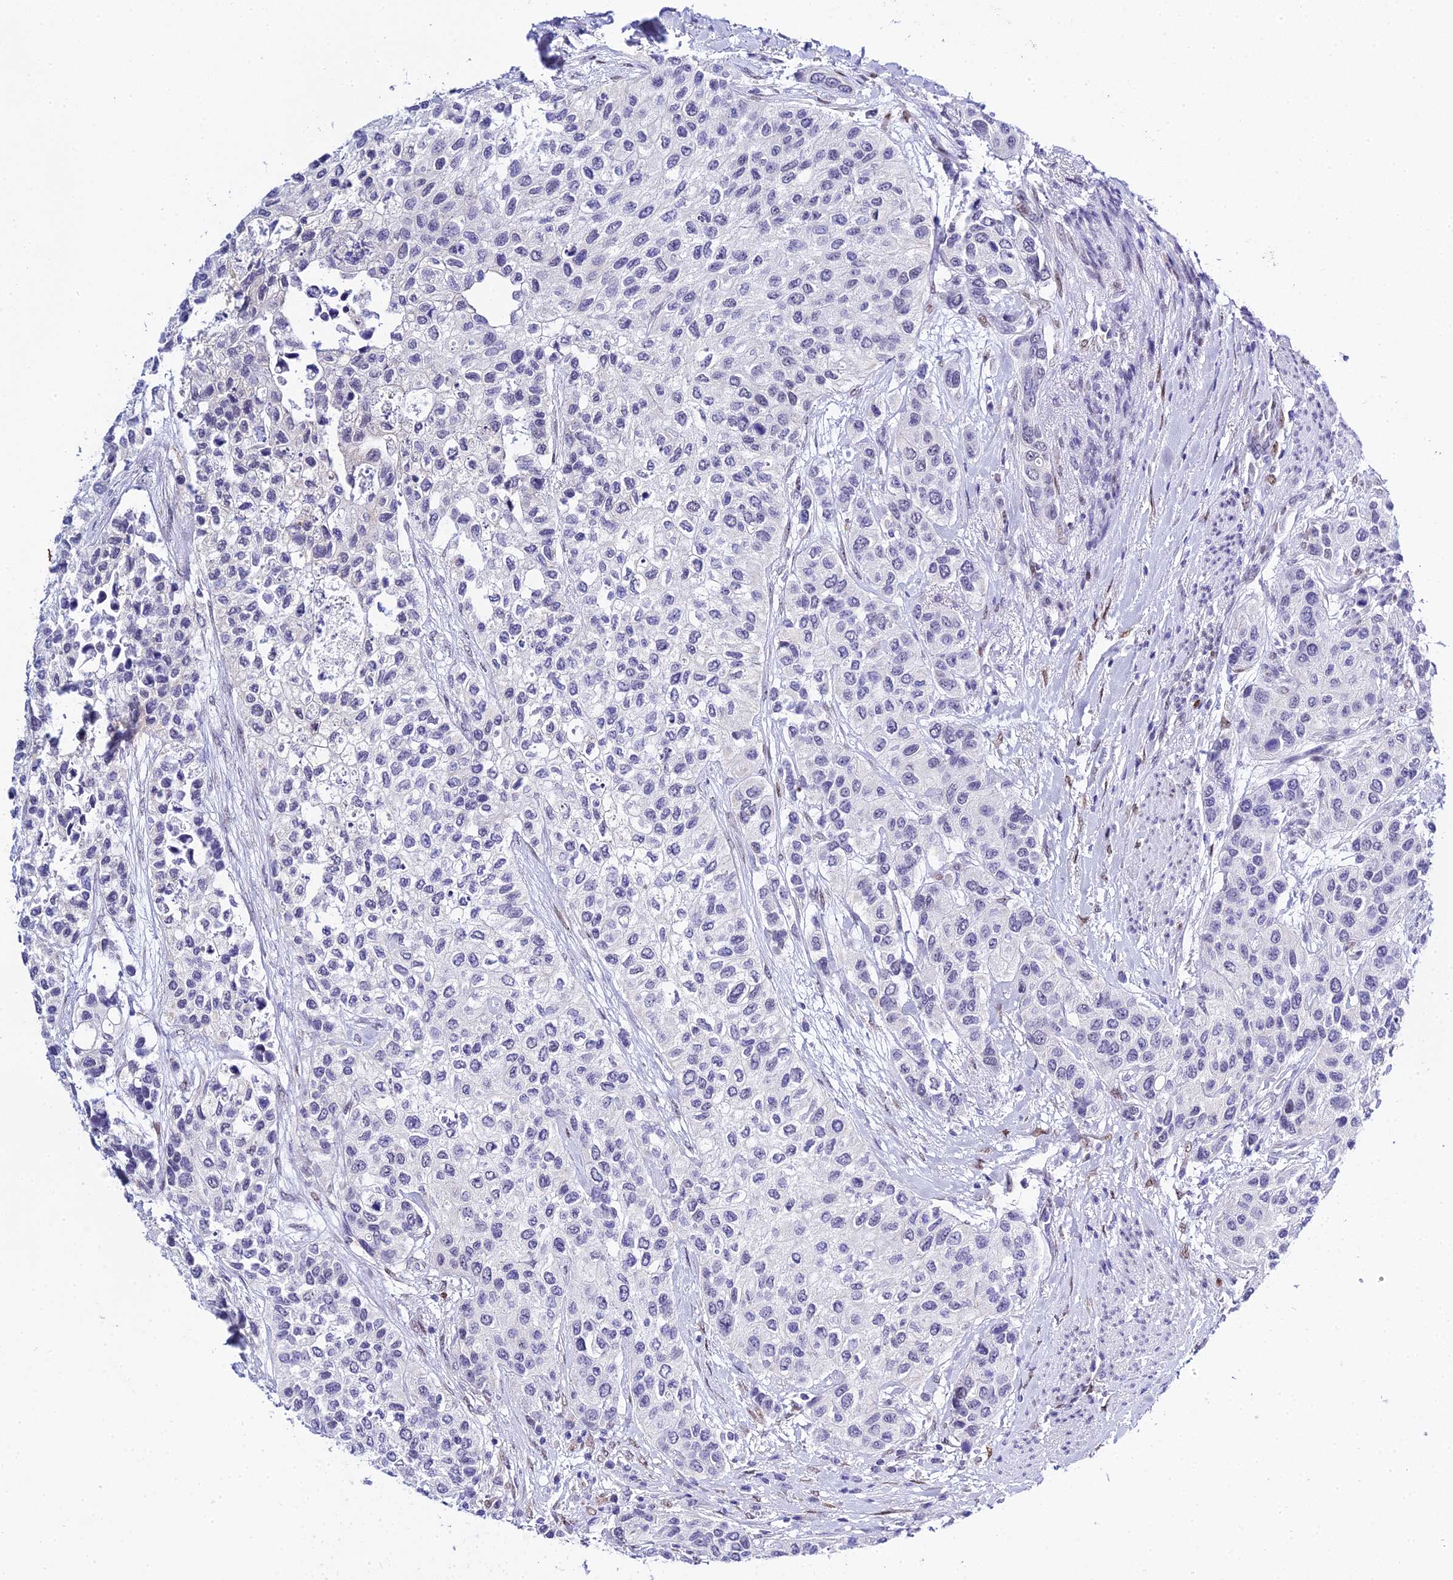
{"staining": {"intensity": "negative", "quantity": "none", "location": "none"}, "tissue": "urothelial cancer", "cell_type": "Tumor cells", "image_type": "cancer", "snomed": [{"axis": "morphology", "description": "Normal tissue, NOS"}, {"axis": "morphology", "description": "Urothelial carcinoma, High grade"}, {"axis": "topography", "description": "Vascular tissue"}, {"axis": "topography", "description": "Urinary bladder"}], "caption": "Image shows no significant protein positivity in tumor cells of urothelial carcinoma (high-grade). The staining is performed using DAB (3,3'-diaminobenzidine) brown chromogen with nuclei counter-stained in using hematoxylin.", "gene": "POFUT2", "patient": {"sex": "female", "age": 56}}